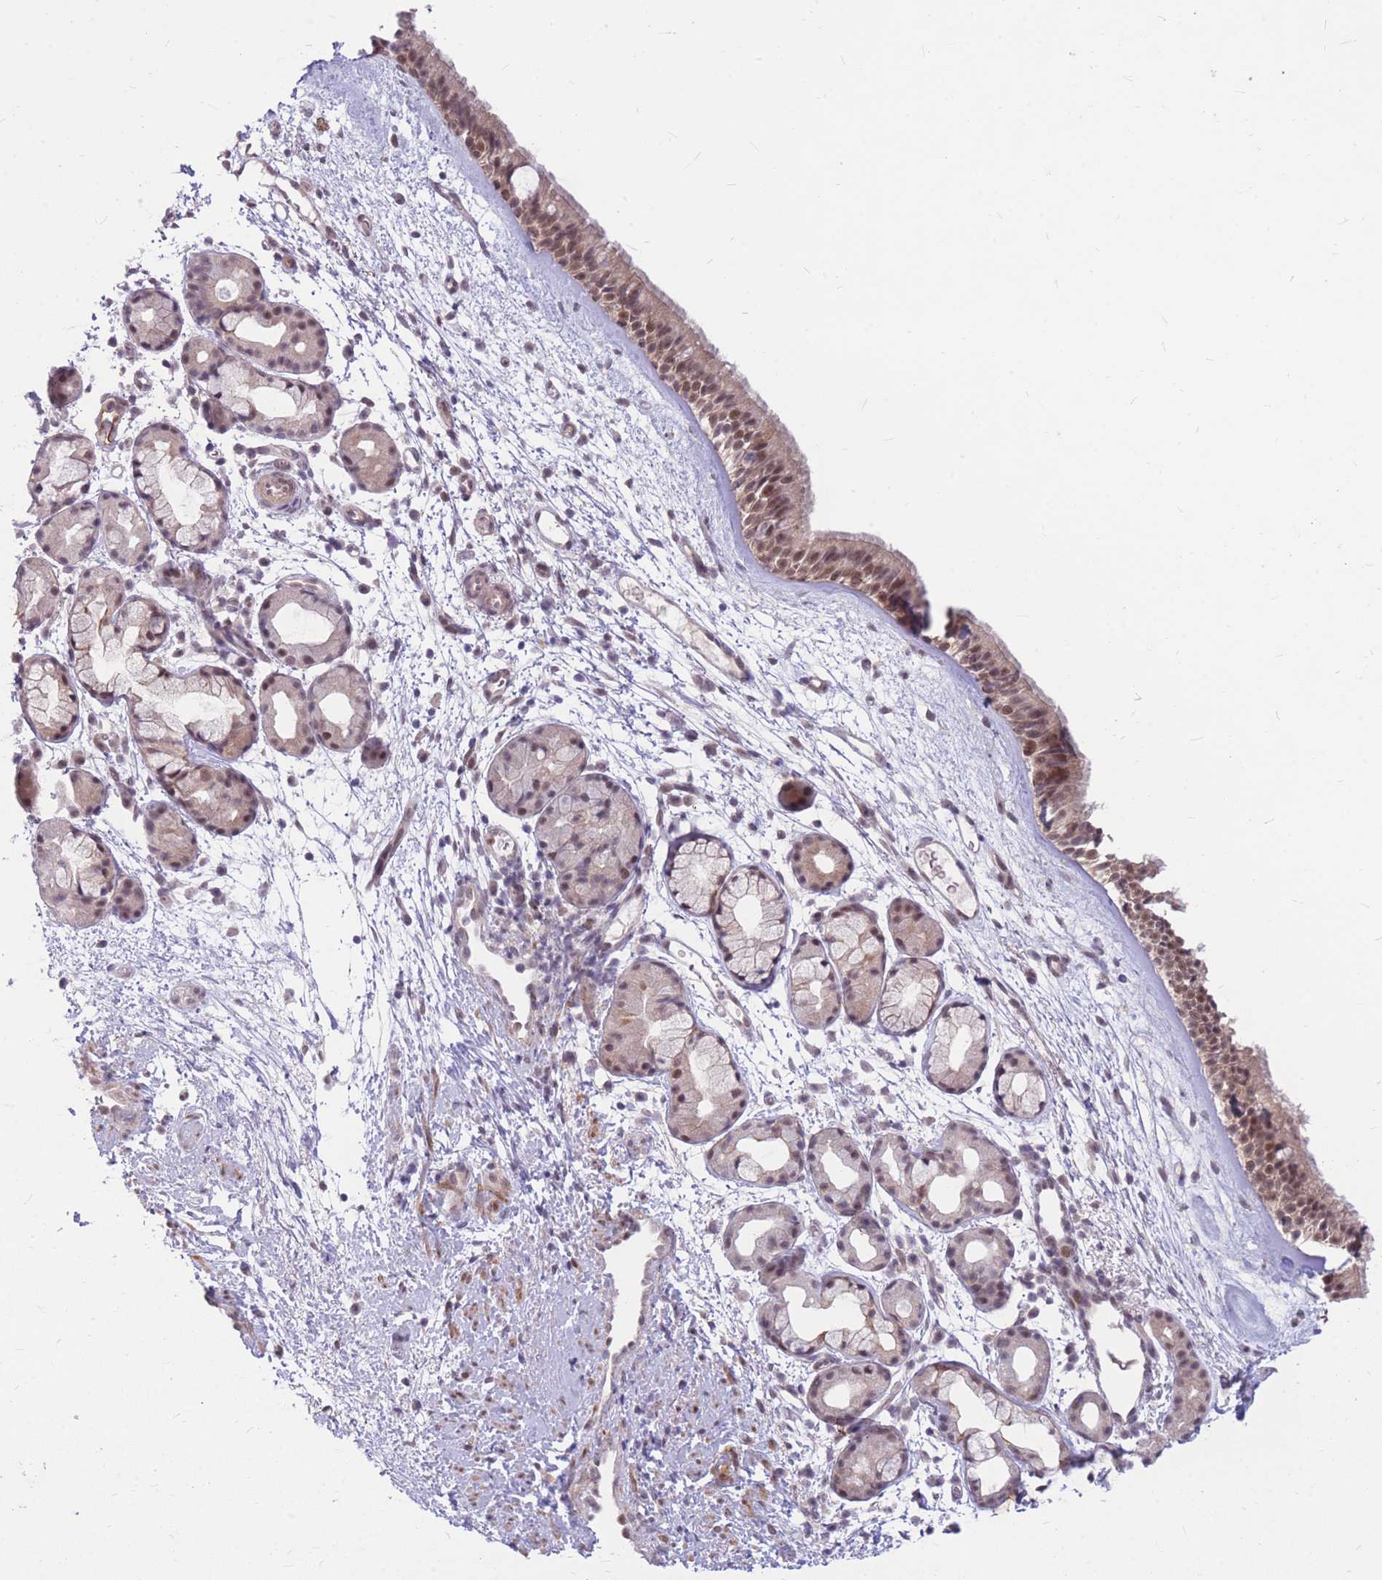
{"staining": {"intensity": "moderate", "quantity": ">75%", "location": "cytoplasmic/membranous,nuclear"}, "tissue": "nasopharynx", "cell_type": "Respiratory epithelial cells", "image_type": "normal", "snomed": [{"axis": "morphology", "description": "Normal tissue, NOS"}, {"axis": "topography", "description": "Nasopharynx"}], "caption": "High-magnification brightfield microscopy of unremarkable nasopharynx stained with DAB (brown) and counterstained with hematoxylin (blue). respiratory epithelial cells exhibit moderate cytoplasmic/membranous,nuclear staining is appreciated in approximately>75% of cells.", "gene": "ERCC2", "patient": {"sex": "female", "age": 81}}